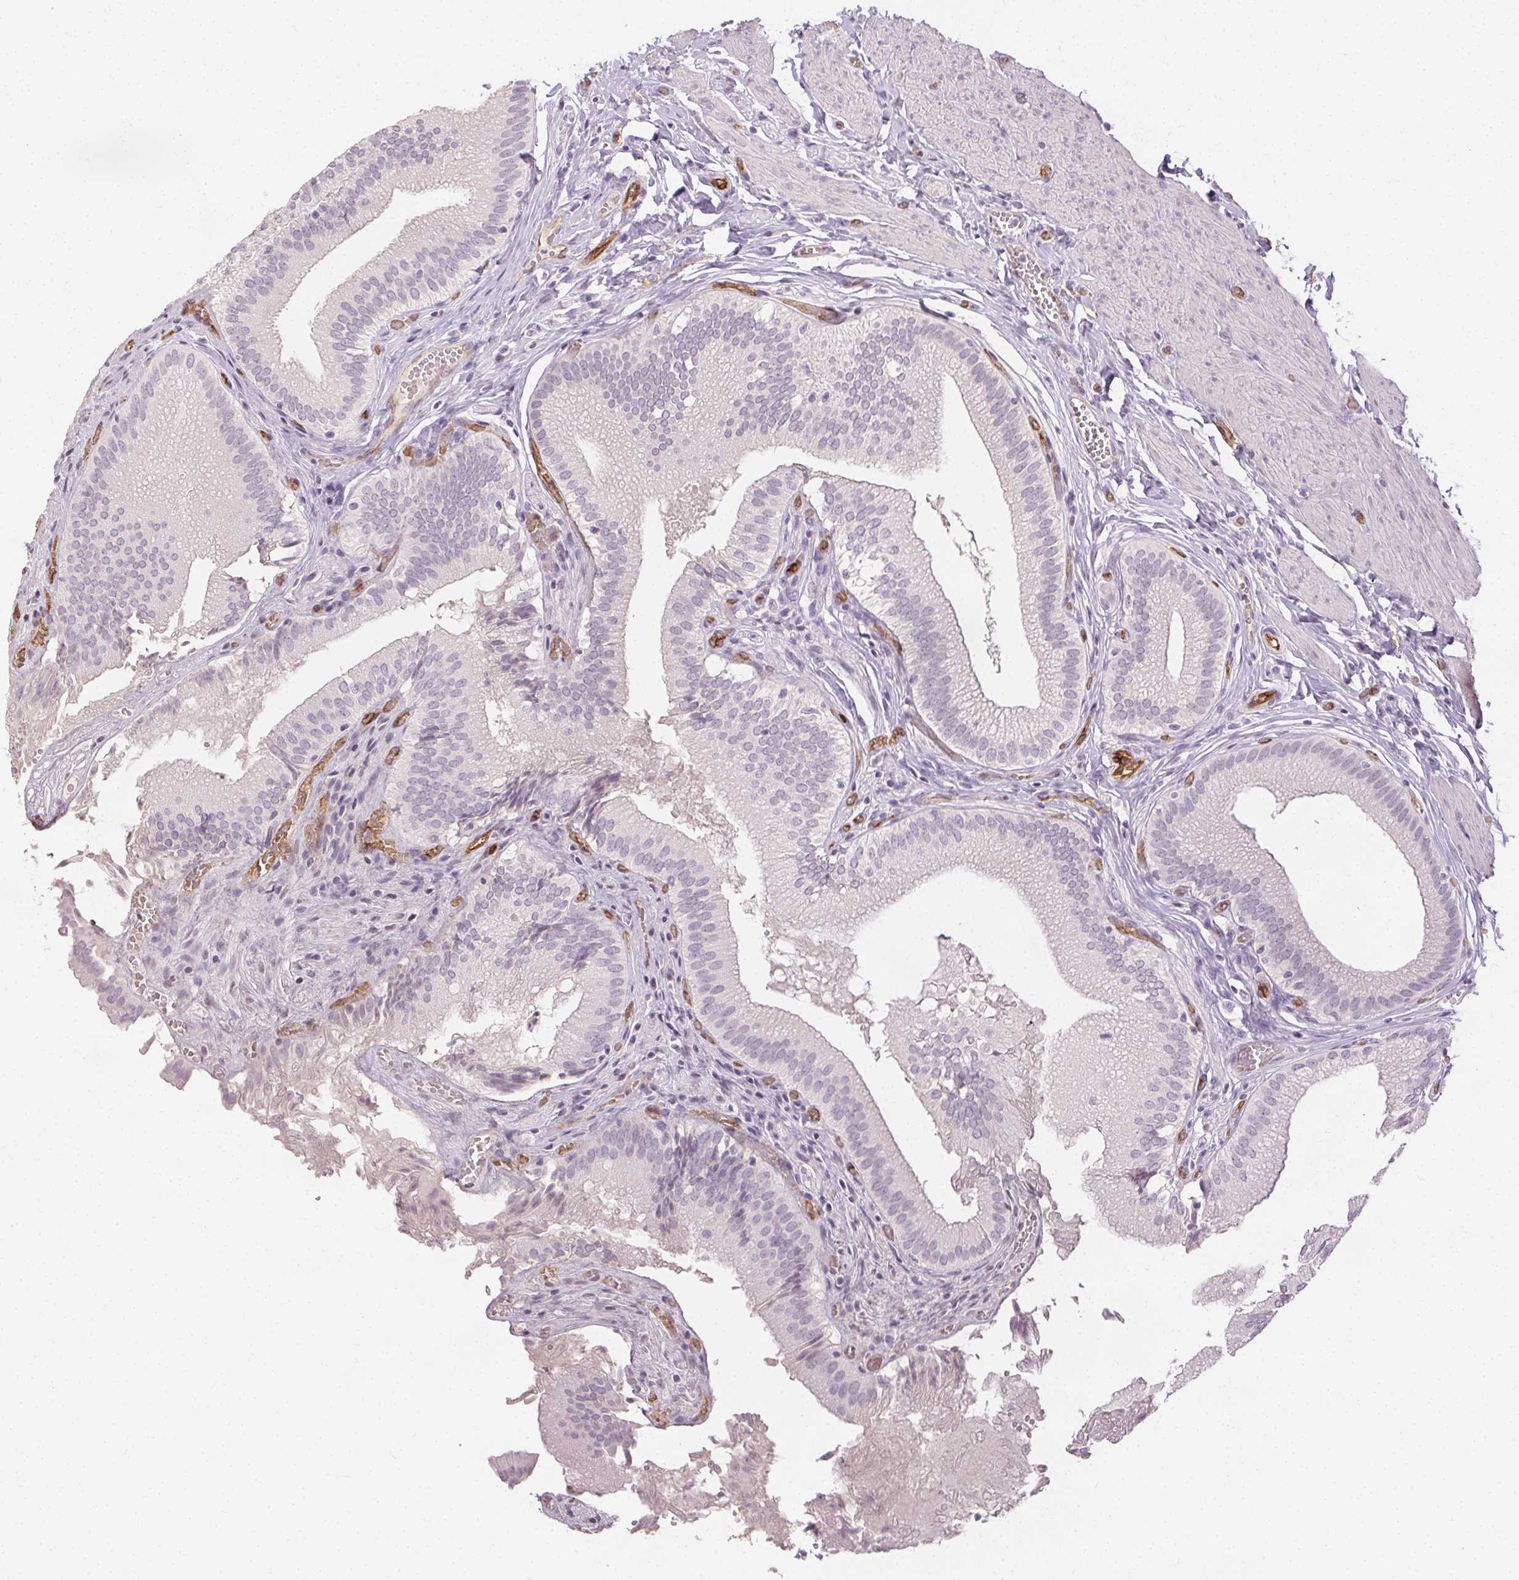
{"staining": {"intensity": "negative", "quantity": "none", "location": "none"}, "tissue": "gallbladder", "cell_type": "Glandular cells", "image_type": "normal", "snomed": [{"axis": "morphology", "description": "Normal tissue, NOS"}, {"axis": "topography", "description": "Gallbladder"}, {"axis": "topography", "description": "Peripheral nerve tissue"}], "caption": "DAB (3,3'-diaminobenzidine) immunohistochemical staining of benign human gallbladder shows no significant staining in glandular cells.", "gene": "PODXL", "patient": {"sex": "male", "age": 17}}